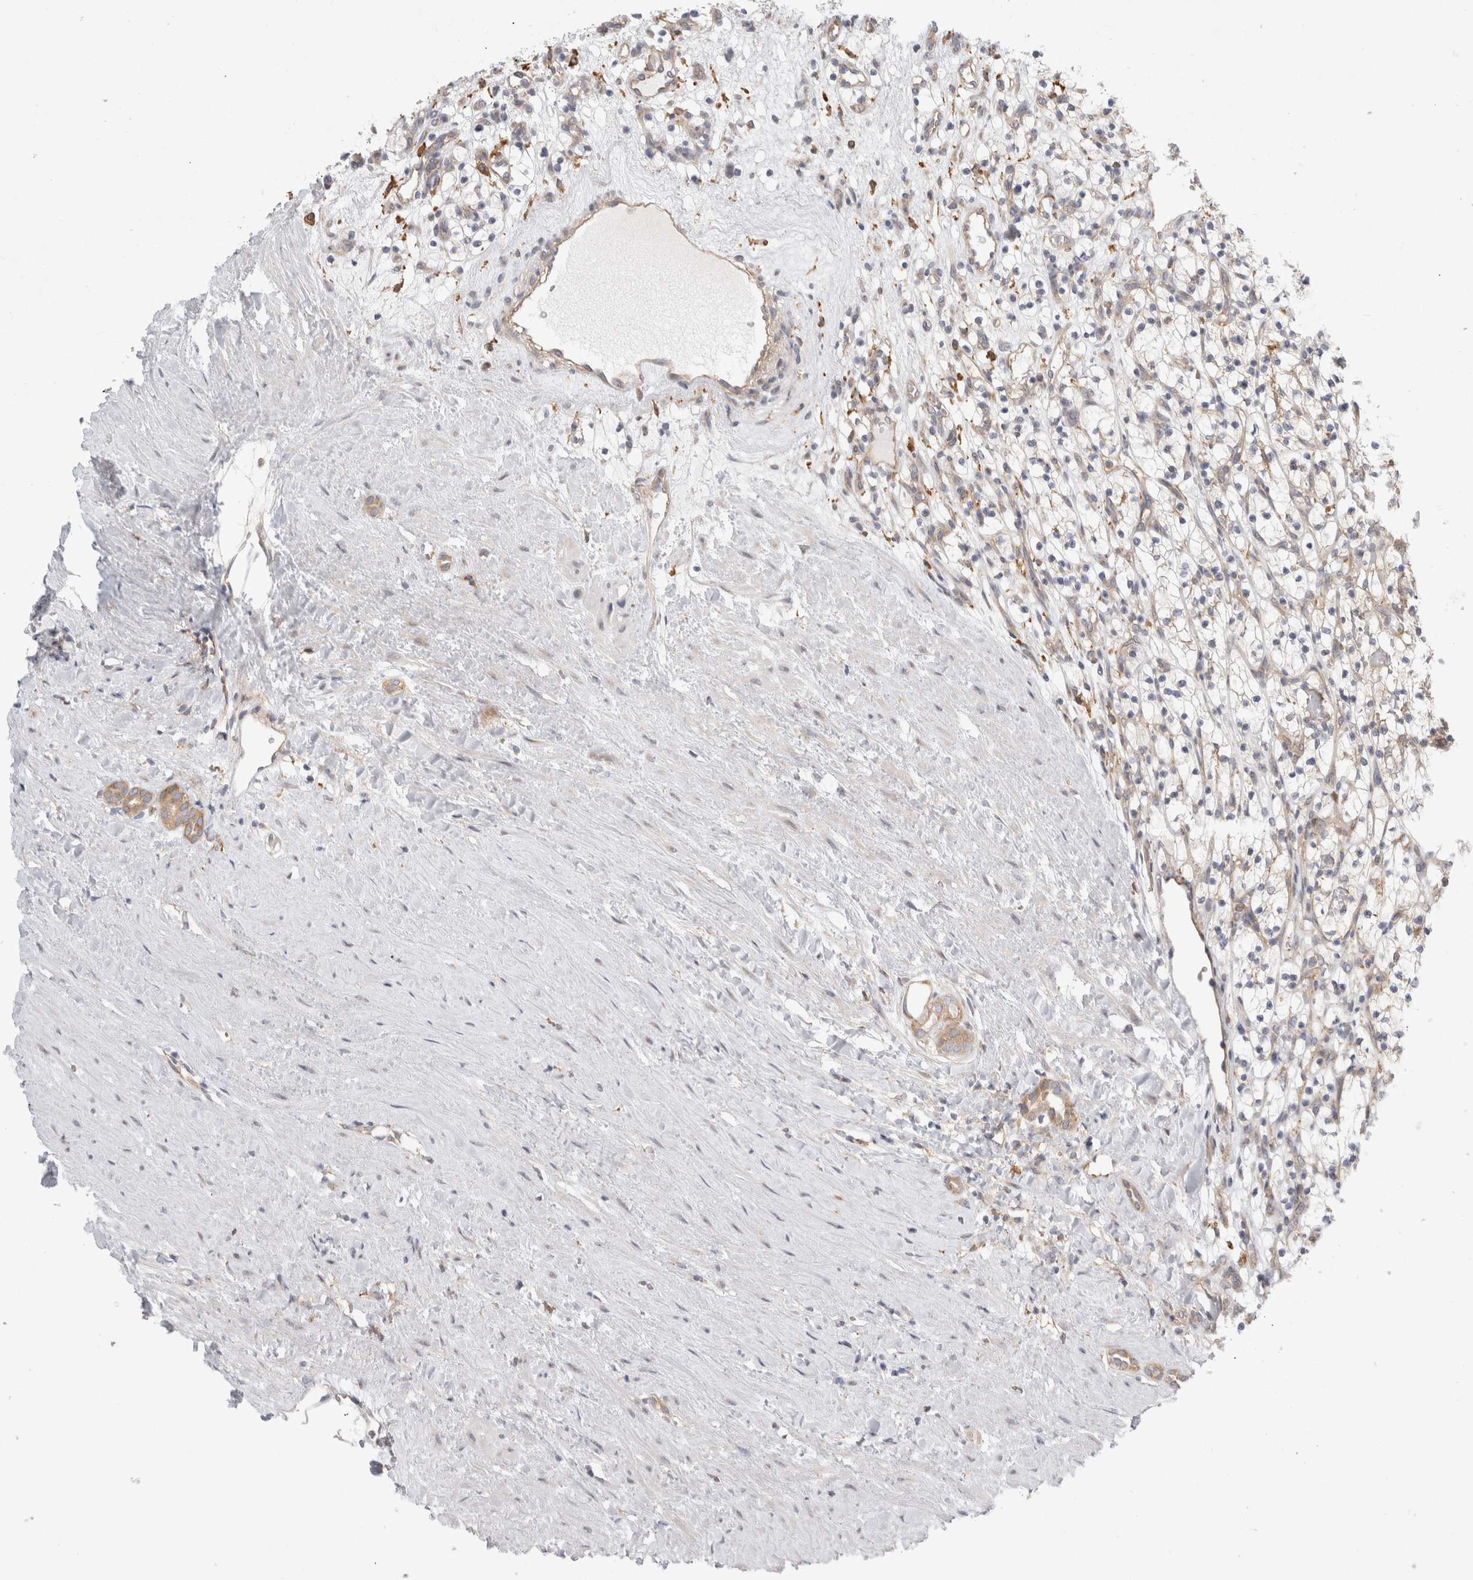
{"staining": {"intensity": "negative", "quantity": "none", "location": "none"}, "tissue": "renal cancer", "cell_type": "Tumor cells", "image_type": "cancer", "snomed": [{"axis": "morphology", "description": "Adenocarcinoma, NOS"}, {"axis": "topography", "description": "Kidney"}], "caption": "High power microscopy photomicrograph of an immunohistochemistry (IHC) image of renal cancer, revealing no significant positivity in tumor cells.", "gene": "CDCA7L", "patient": {"sex": "female", "age": 57}}